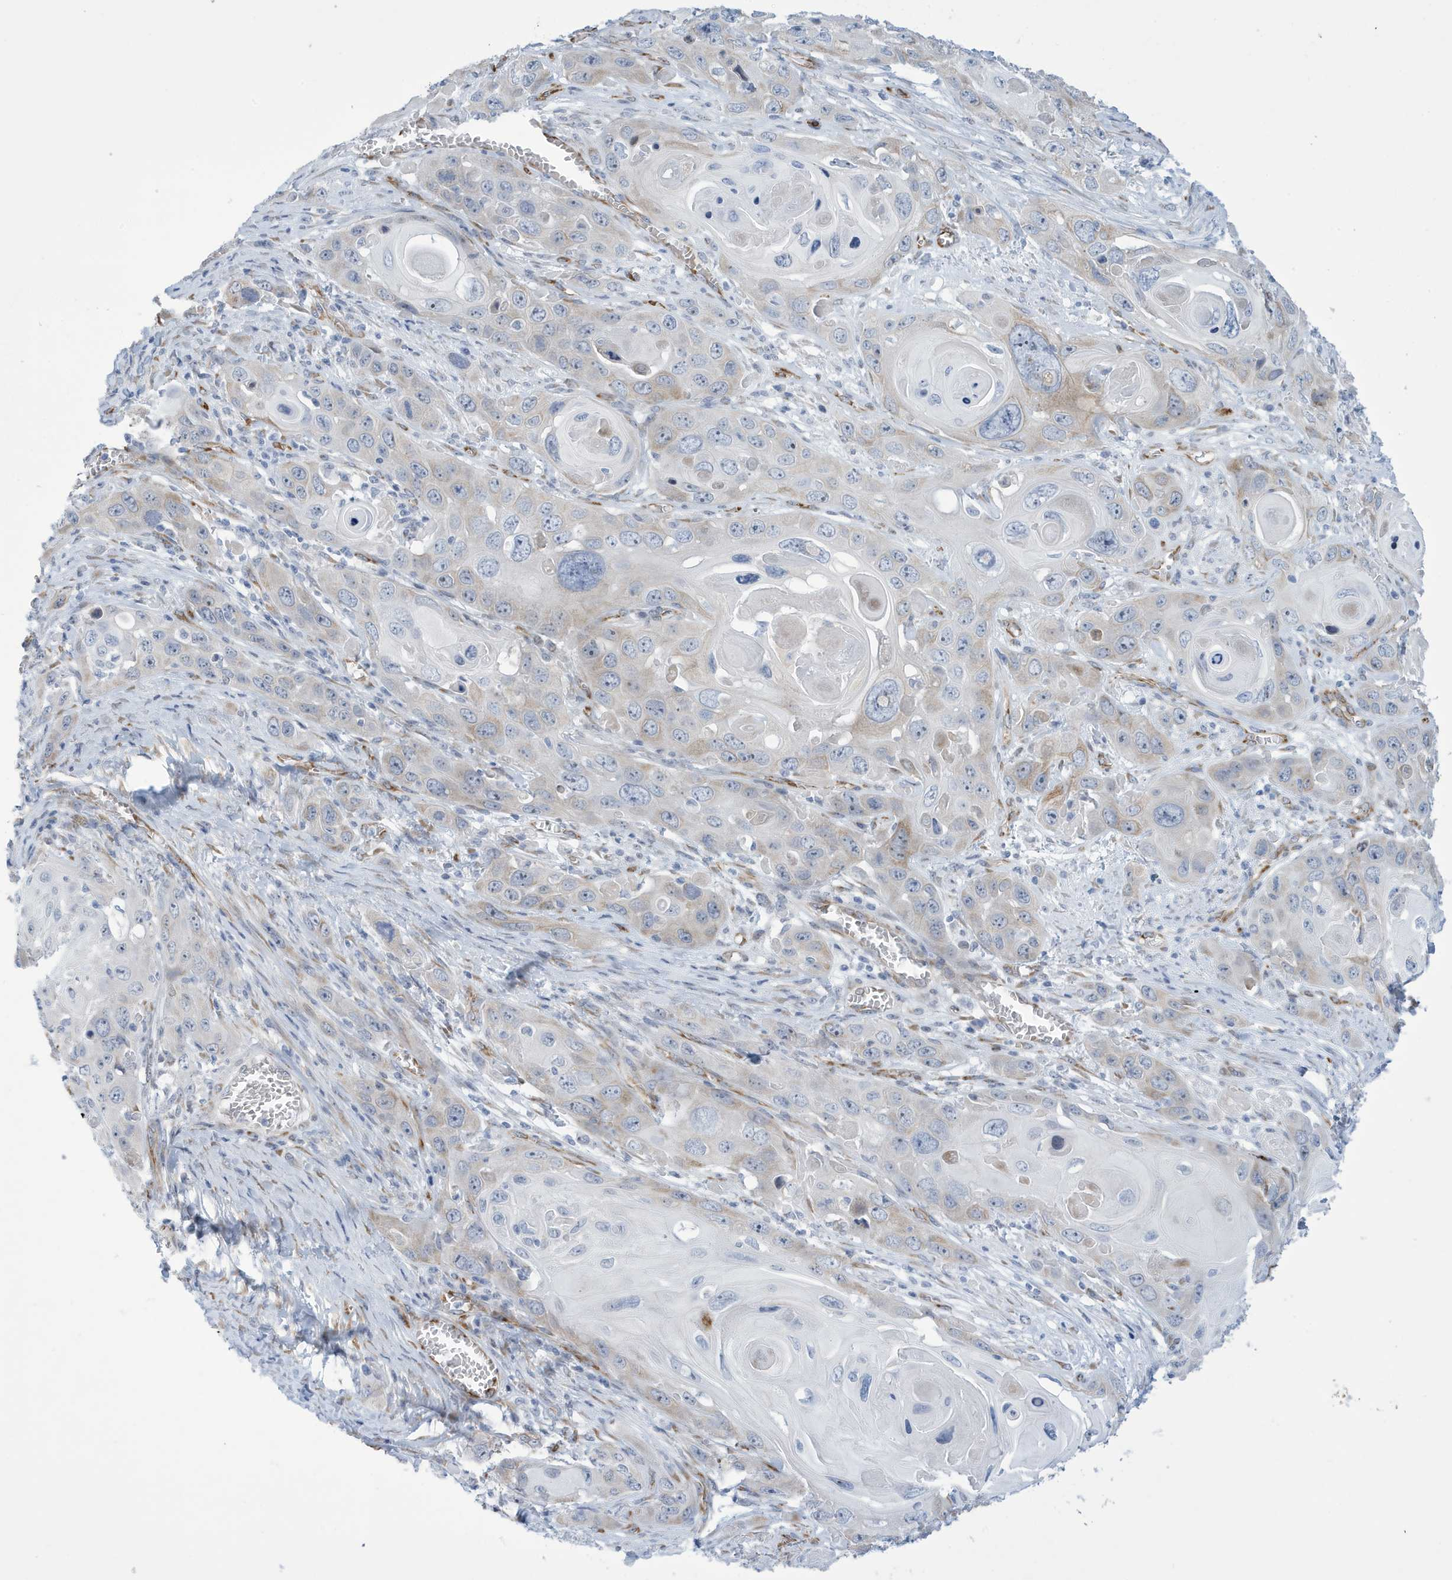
{"staining": {"intensity": "negative", "quantity": "none", "location": "none"}, "tissue": "skin cancer", "cell_type": "Tumor cells", "image_type": "cancer", "snomed": [{"axis": "morphology", "description": "Squamous cell carcinoma, NOS"}, {"axis": "topography", "description": "Skin"}], "caption": "A histopathology image of human squamous cell carcinoma (skin) is negative for staining in tumor cells. (Immunohistochemistry, brightfield microscopy, high magnification).", "gene": "SEMA3F", "patient": {"sex": "male", "age": 55}}